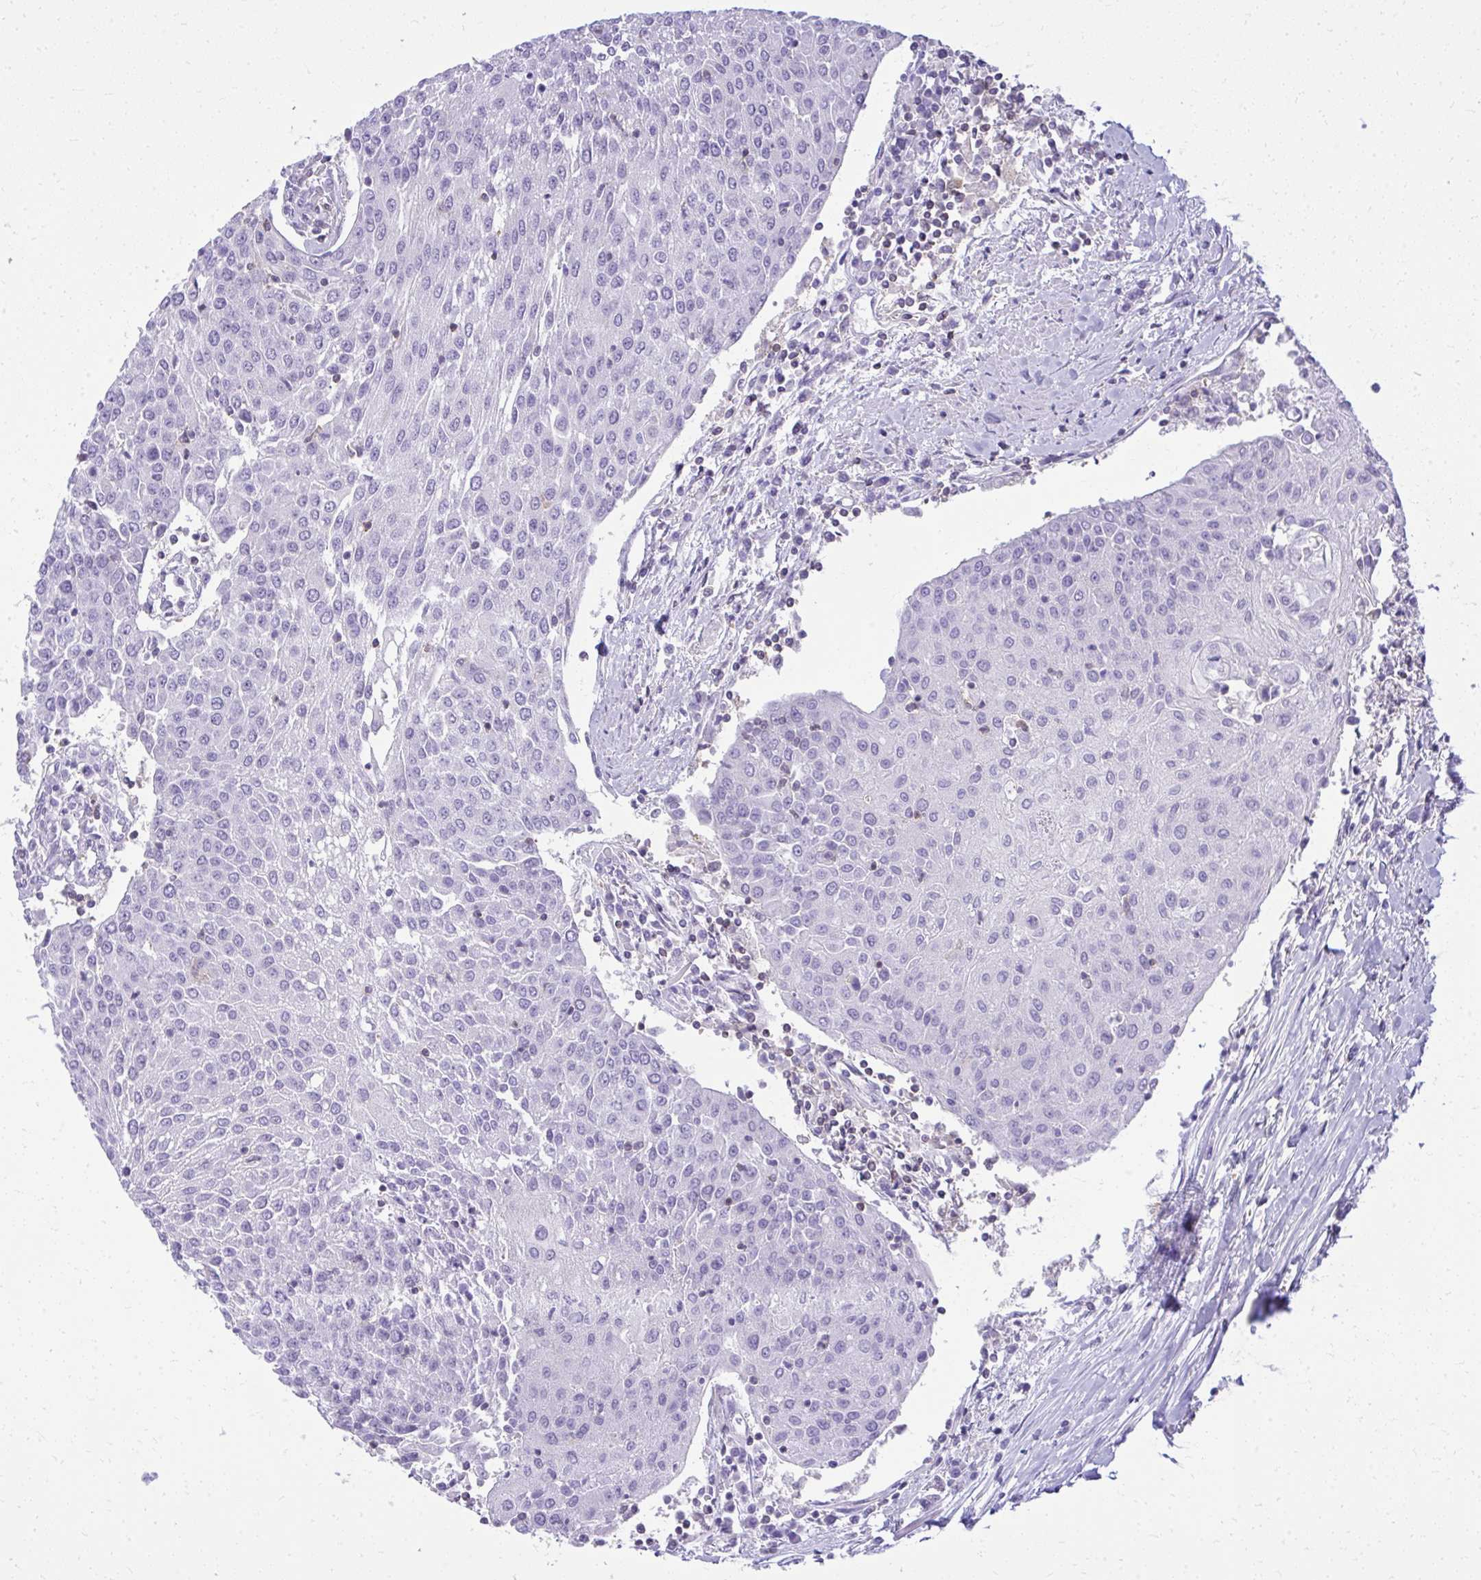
{"staining": {"intensity": "negative", "quantity": "none", "location": "none"}, "tissue": "urothelial cancer", "cell_type": "Tumor cells", "image_type": "cancer", "snomed": [{"axis": "morphology", "description": "Urothelial carcinoma, High grade"}, {"axis": "topography", "description": "Urinary bladder"}], "caption": "Human urothelial cancer stained for a protein using immunohistochemistry demonstrates no positivity in tumor cells.", "gene": "GPRIN3", "patient": {"sex": "female", "age": 85}}